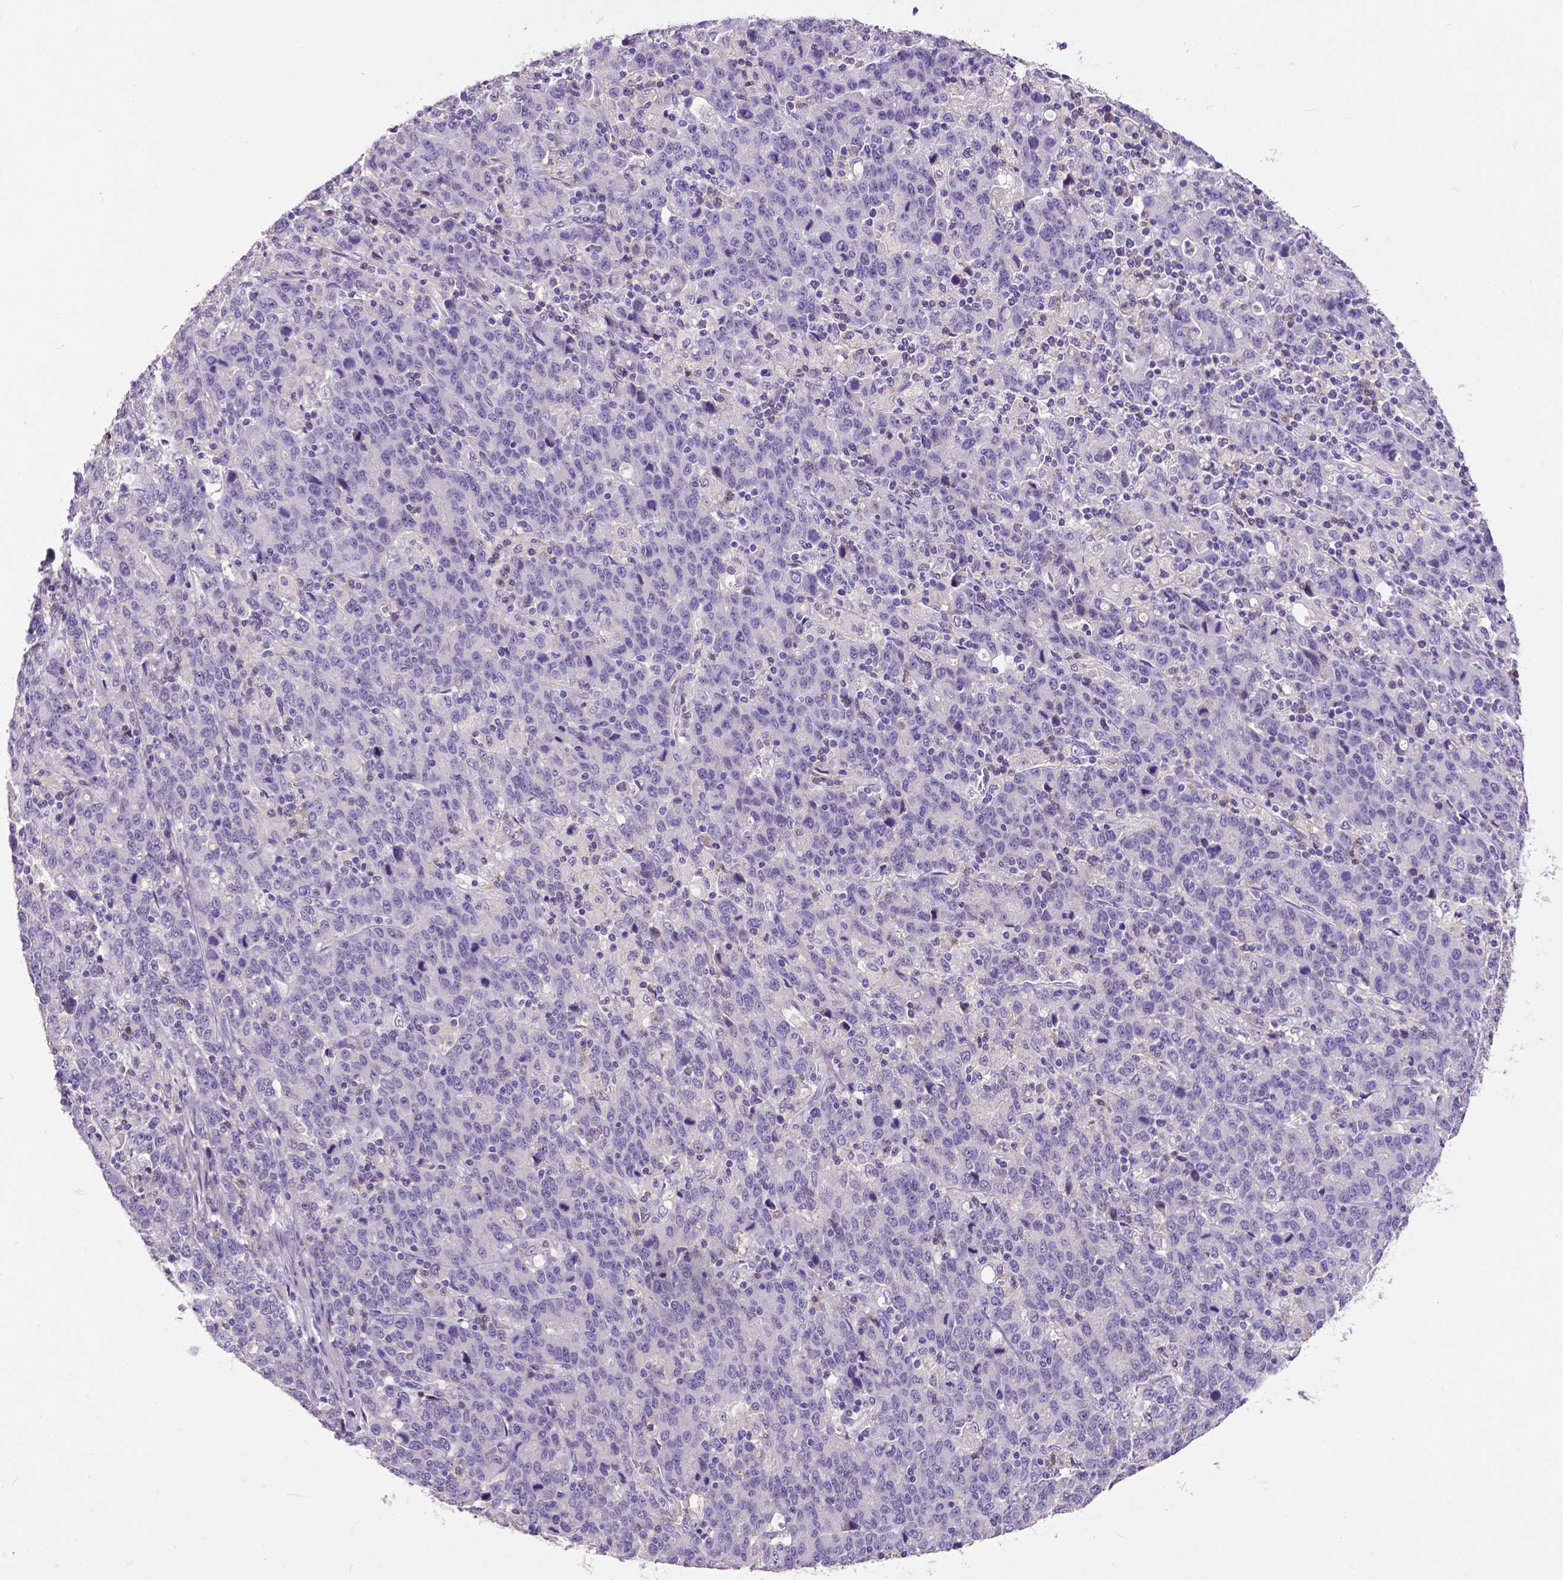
{"staining": {"intensity": "negative", "quantity": "none", "location": "none"}, "tissue": "stomach cancer", "cell_type": "Tumor cells", "image_type": "cancer", "snomed": [{"axis": "morphology", "description": "Adenocarcinoma, NOS"}, {"axis": "topography", "description": "Stomach, upper"}], "caption": "Tumor cells are negative for brown protein staining in stomach cancer.", "gene": "CD4", "patient": {"sex": "male", "age": 69}}